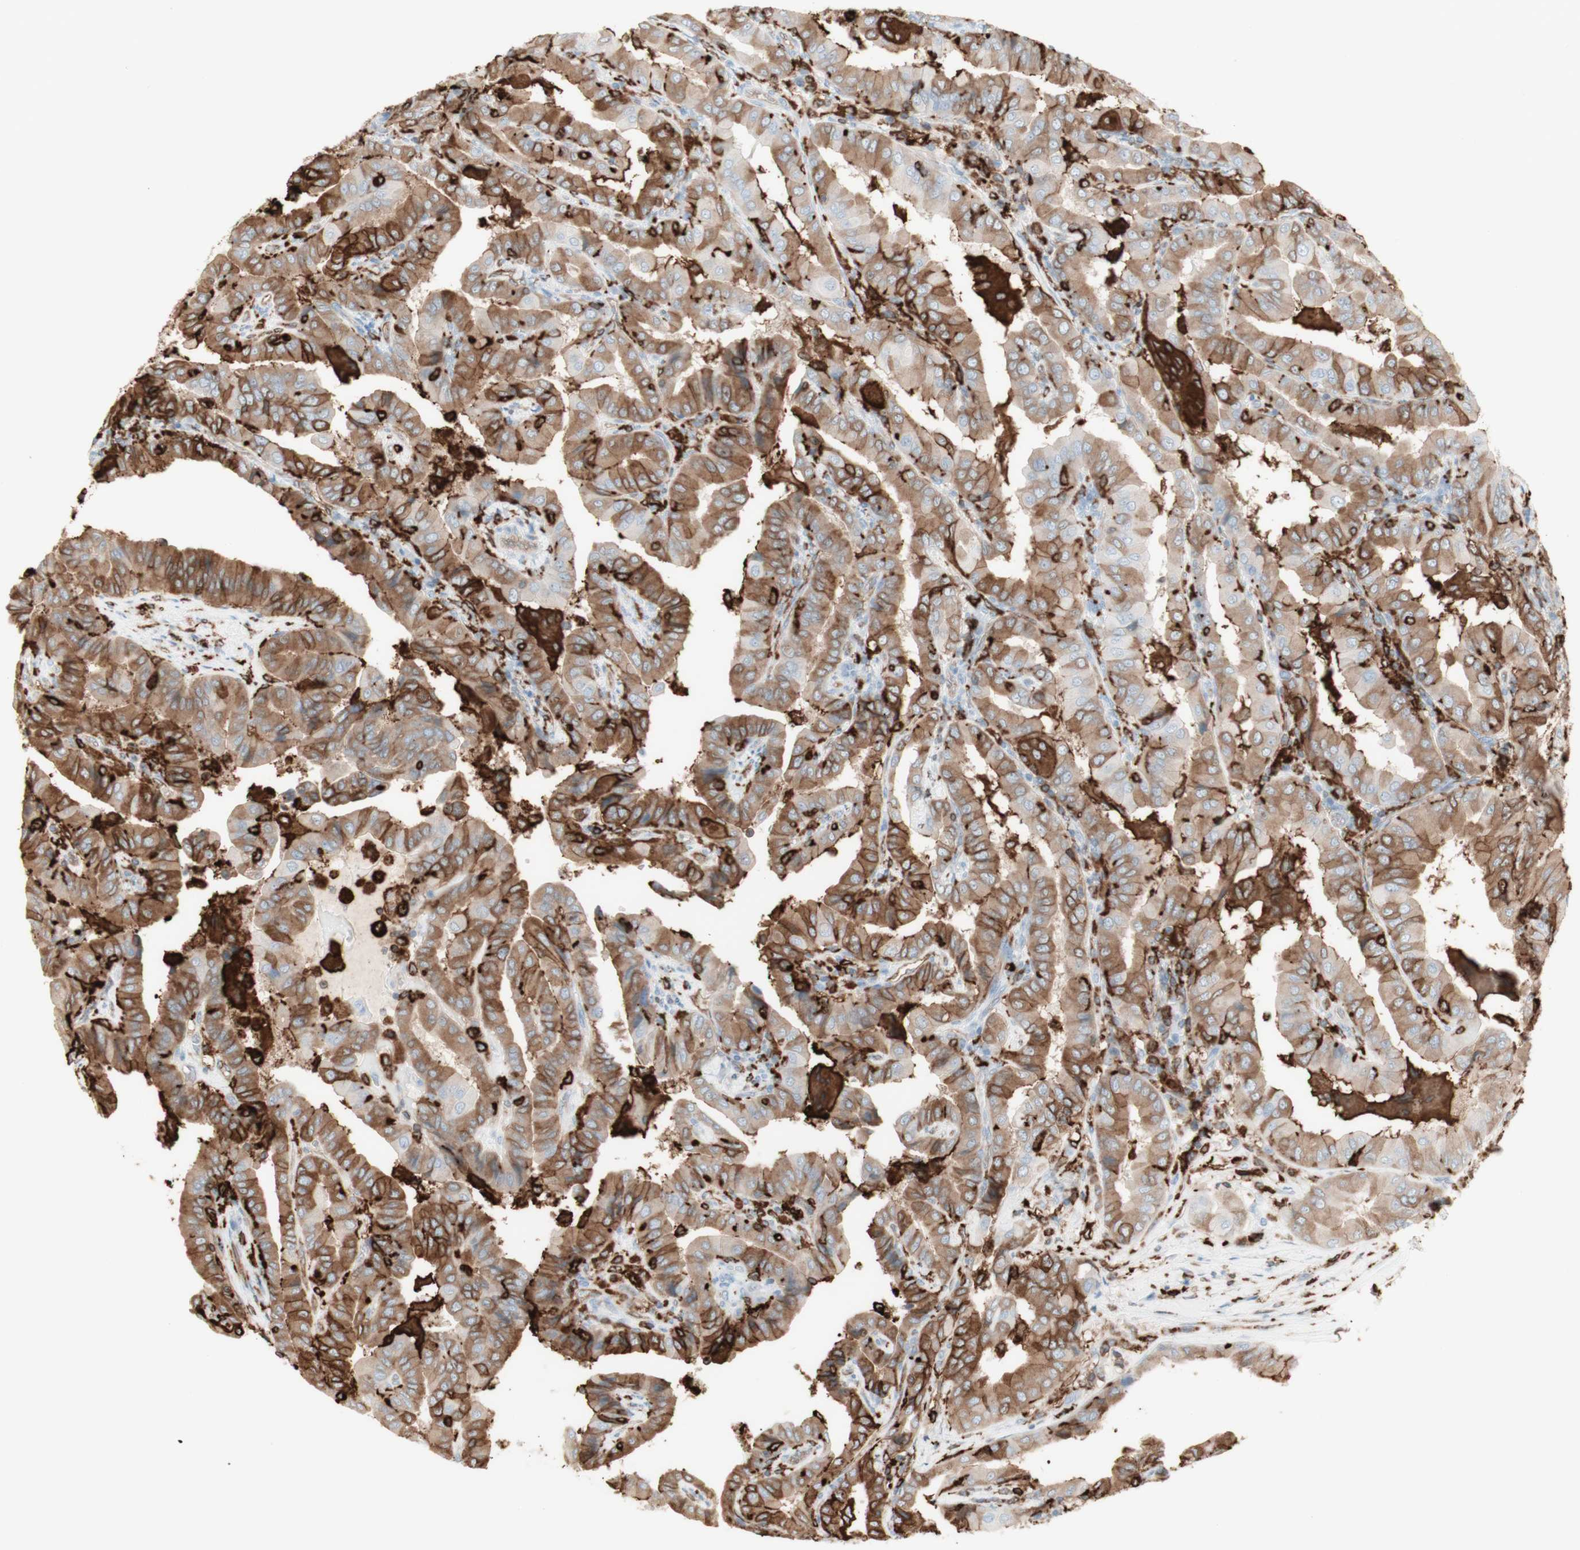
{"staining": {"intensity": "moderate", "quantity": ">75%", "location": "cytoplasmic/membranous"}, "tissue": "thyroid cancer", "cell_type": "Tumor cells", "image_type": "cancer", "snomed": [{"axis": "morphology", "description": "Papillary adenocarcinoma, NOS"}, {"axis": "topography", "description": "Thyroid gland"}], "caption": "DAB (3,3'-diaminobenzidine) immunohistochemical staining of human papillary adenocarcinoma (thyroid) demonstrates moderate cytoplasmic/membranous protein staining in about >75% of tumor cells.", "gene": "HLA-DPB1", "patient": {"sex": "male", "age": 33}}